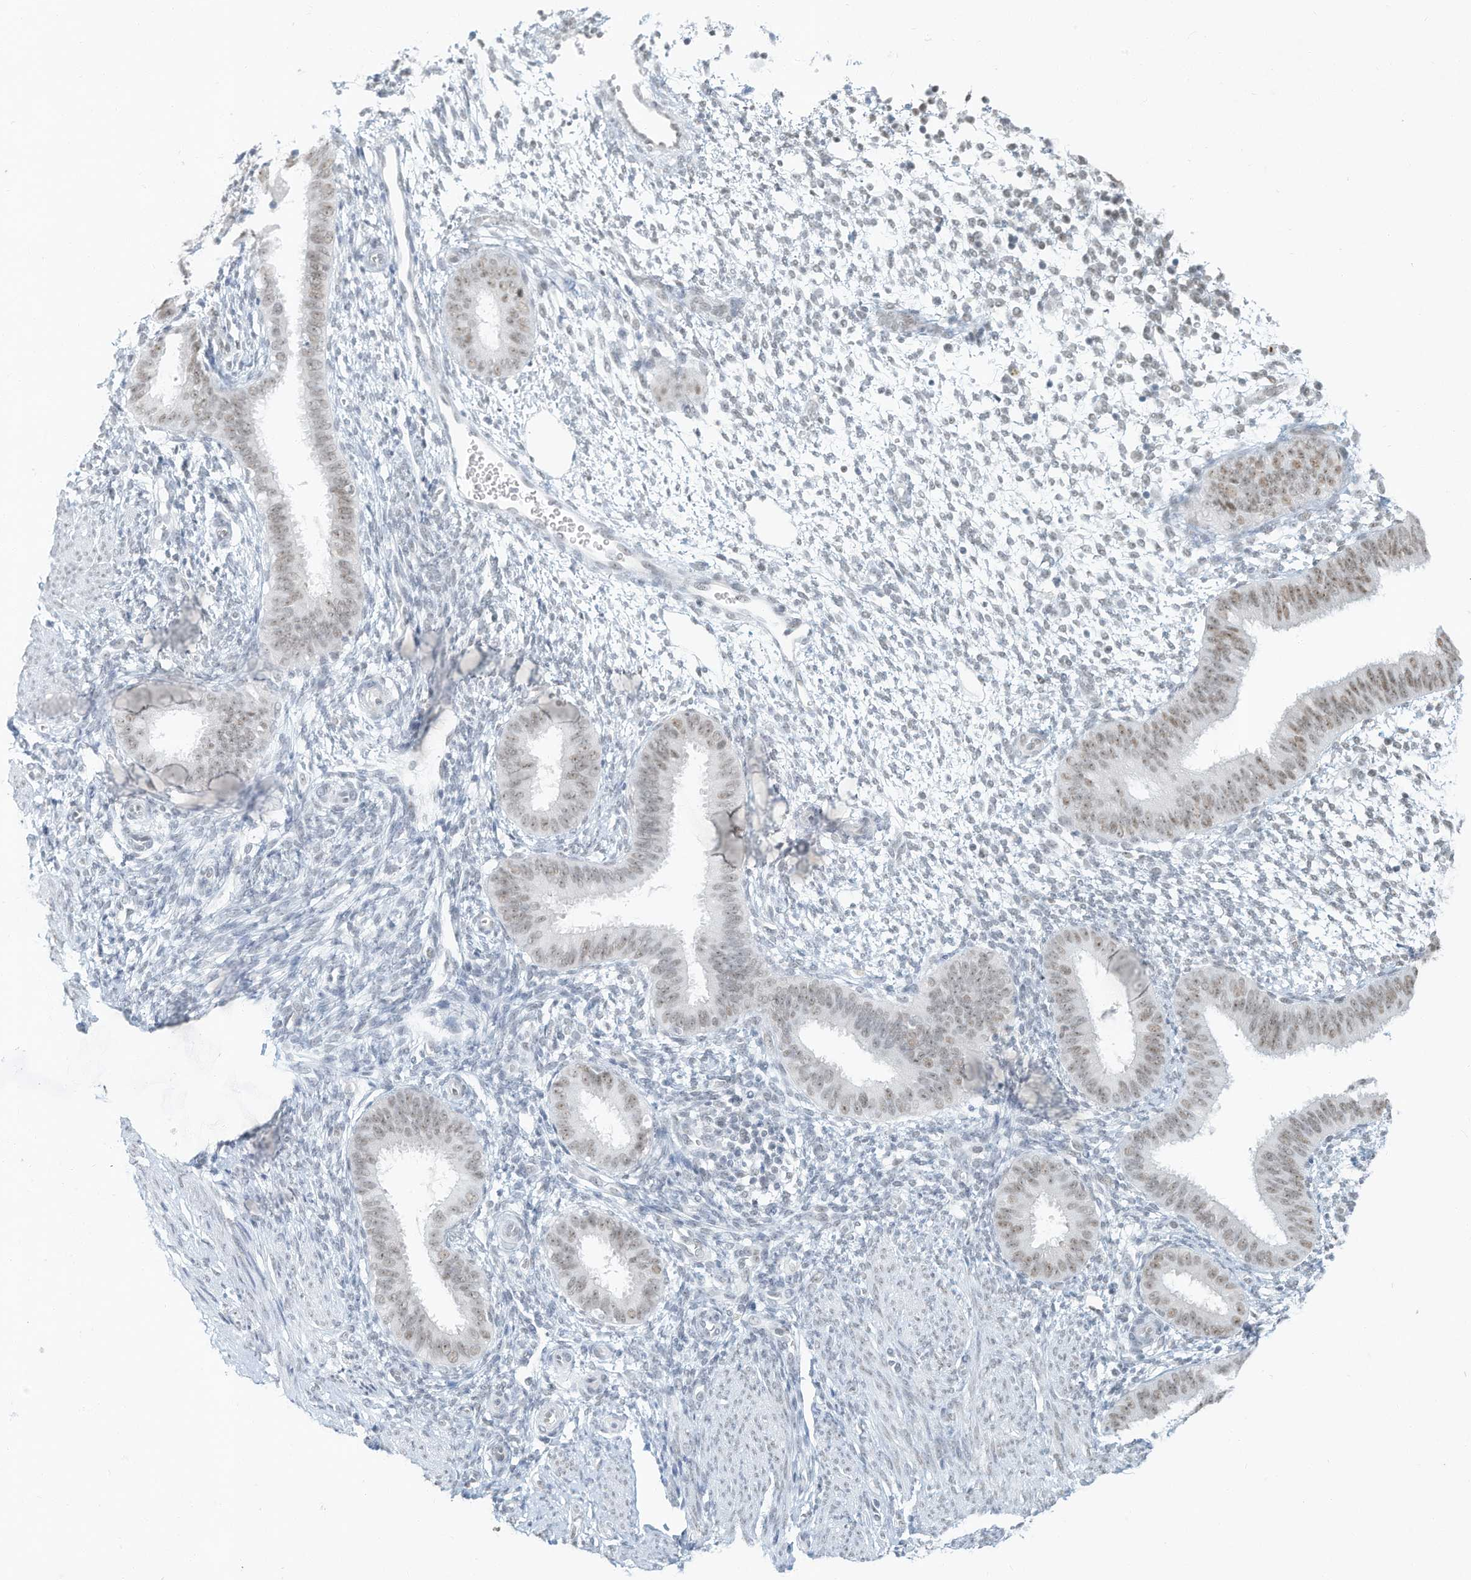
{"staining": {"intensity": "negative", "quantity": "none", "location": "none"}, "tissue": "endometrium", "cell_type": "Cells in endometrial stroma", "image_type": "normal", "snomed": [{"axis": "morphology", "description": "Normal tissue, NOS"}, {"axis": "topography", "description": "Uterus"}, {"axis": "topography", "description": "Endometrium"}], "caption": "An immunohistochemistry image of benign endometrium is shown. There is no staining in cells in endometrial stroma of endometrium. (Stains: DAB (3,3'-diaminobenzidine) IHC with hematoxylin counter stain, Microscopy: brightfield microscopy at high magnification).", "gene": "PGC", "patient": {"sex": "female", "age": 48}}